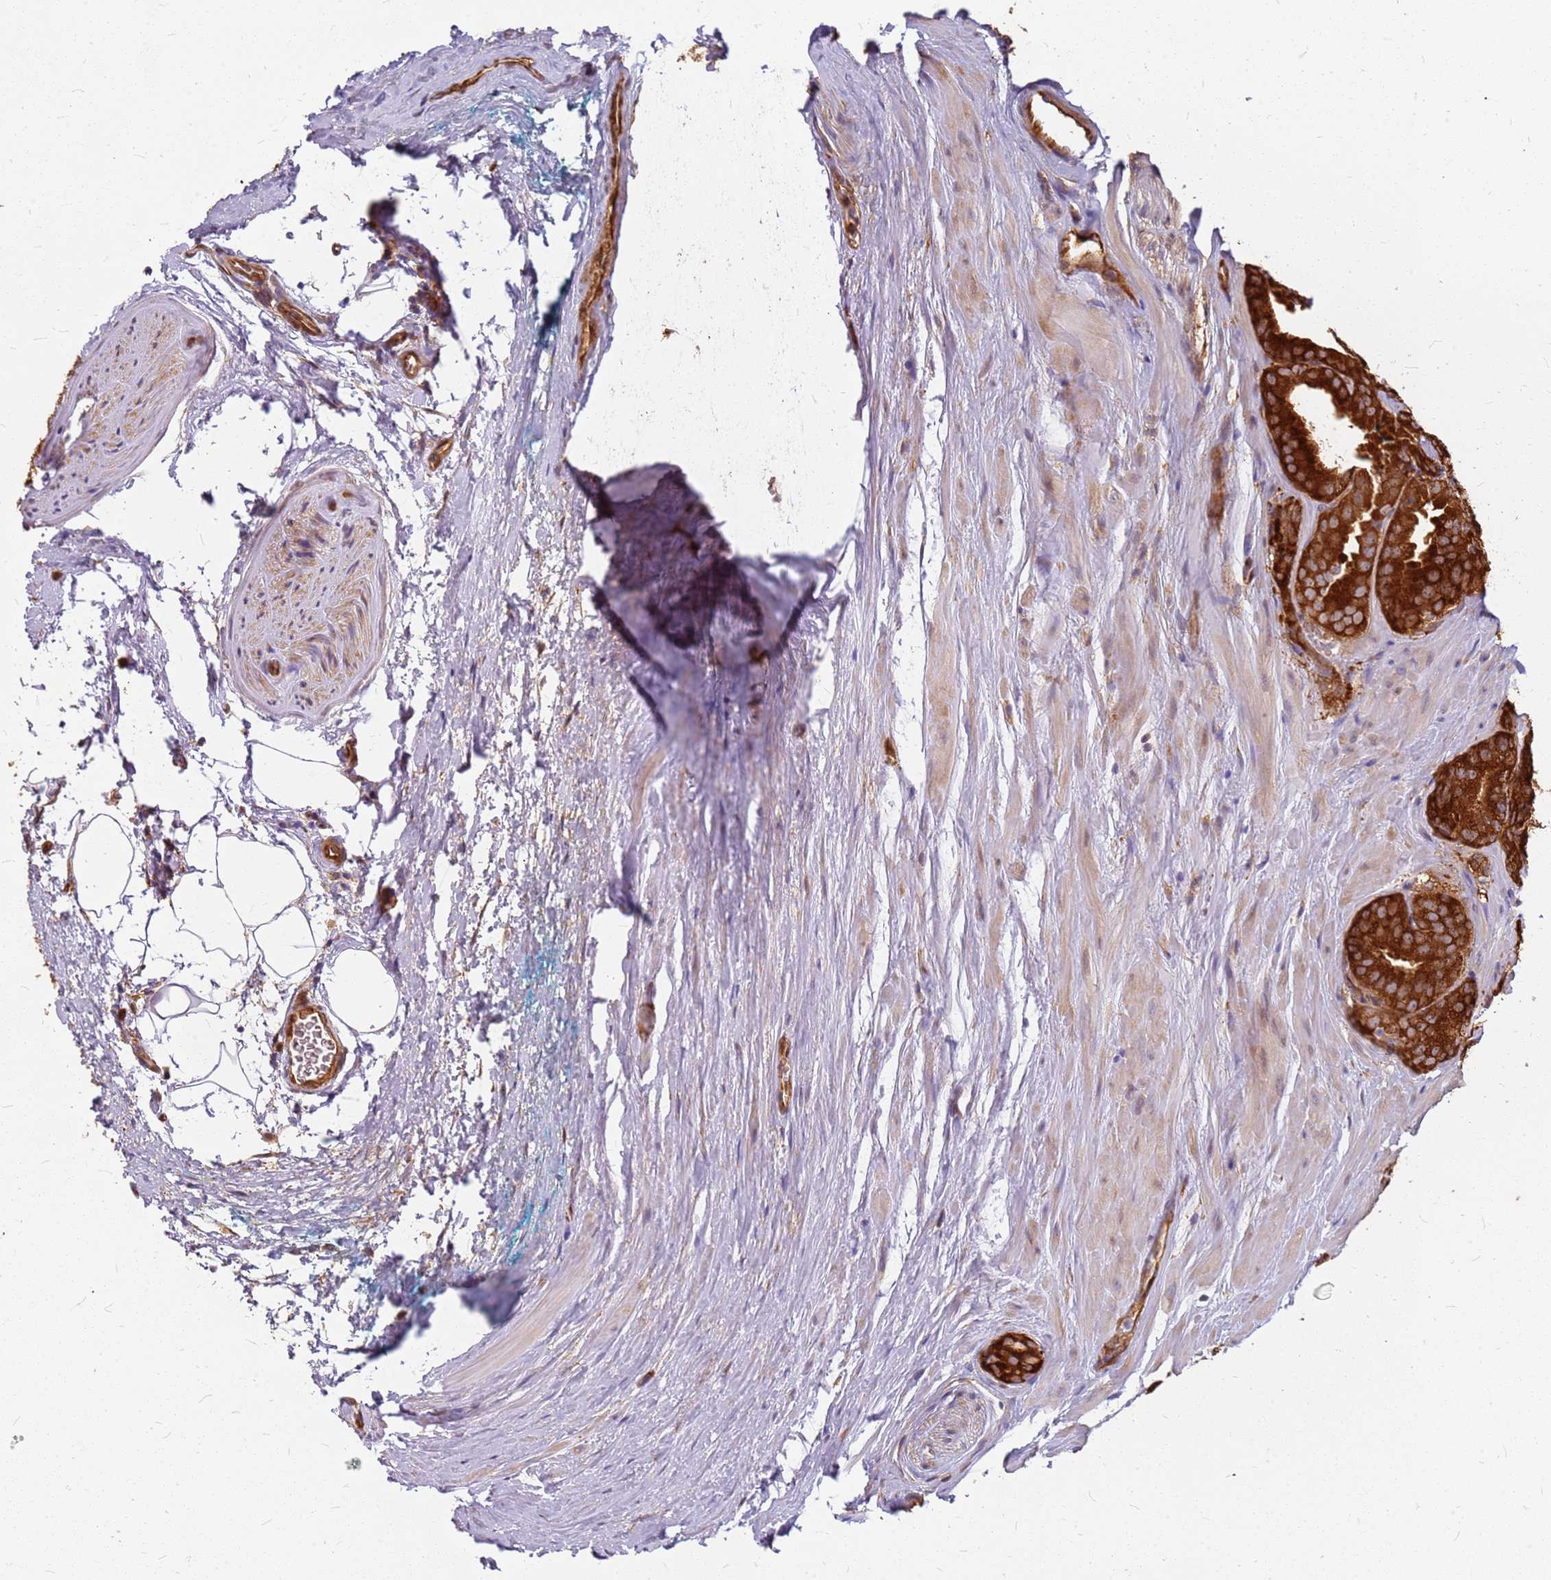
{"staining": {"intensity": "strong", "quantity": ">75%", "location": "cytoplasmic/membranous"}, "tissue": "prostate cancer", "cell_type": "Tumor cells", "image_type": "cancer", "snomed": [{"axis": "morphology", "description": "Adenocarcinoma, High grade"}, {"axis": "topography", "description": "Prostate"}], "caption": "DAB (3,3'-diaminobenzidine) immunohistochemical staining of human prostate high-grade adenocarcinoma demonstrates strong cytoplasmic/membranous protein expression in about >75% of tumor cells. The staining is performed using DAB brown chromogen to label protein expression. The nuclei are counter-stained blue using hematoxylin.", "gene": "HDX", "patient": {"sex": "male", "age": 63}}